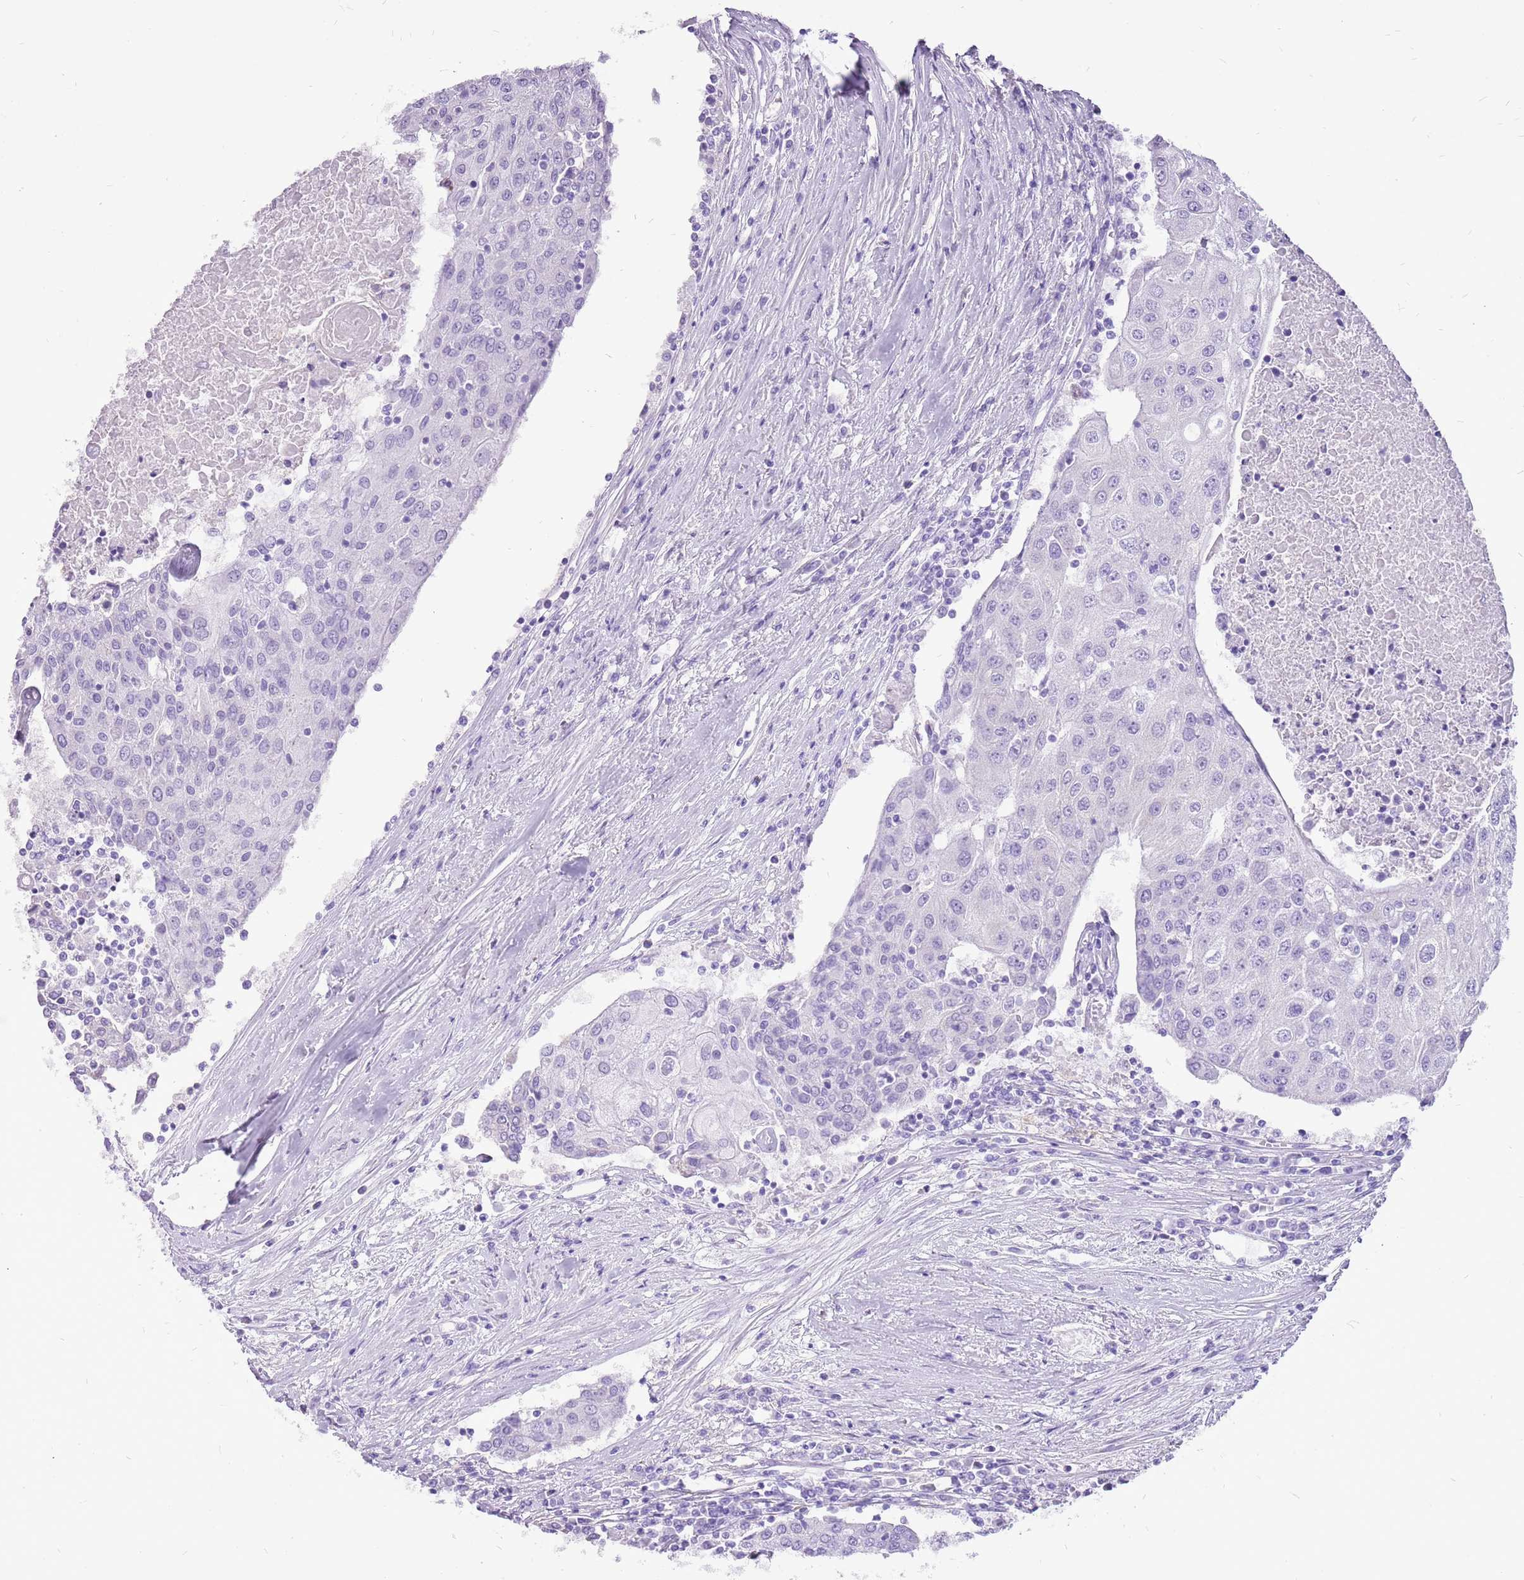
{"staining": {"intensity": "negative", "quantity": "none", "location": "none"}, "tissue": "urothelial cancer", "cell_type": "Tumor cells", "image_type": "cancer", "snomed": [{"axis": "morphology", "description": "Urothelial carcinoma, High grade"}, {"axis": "topography", "description": "Urinary bladder"}], "caption": "A histopathology image of urothelial cancer stained for a protein demonstrates no brown staining in tumor cells.", "gene": "ACSS3", "patient": {"sex": "female", "age": 85}}